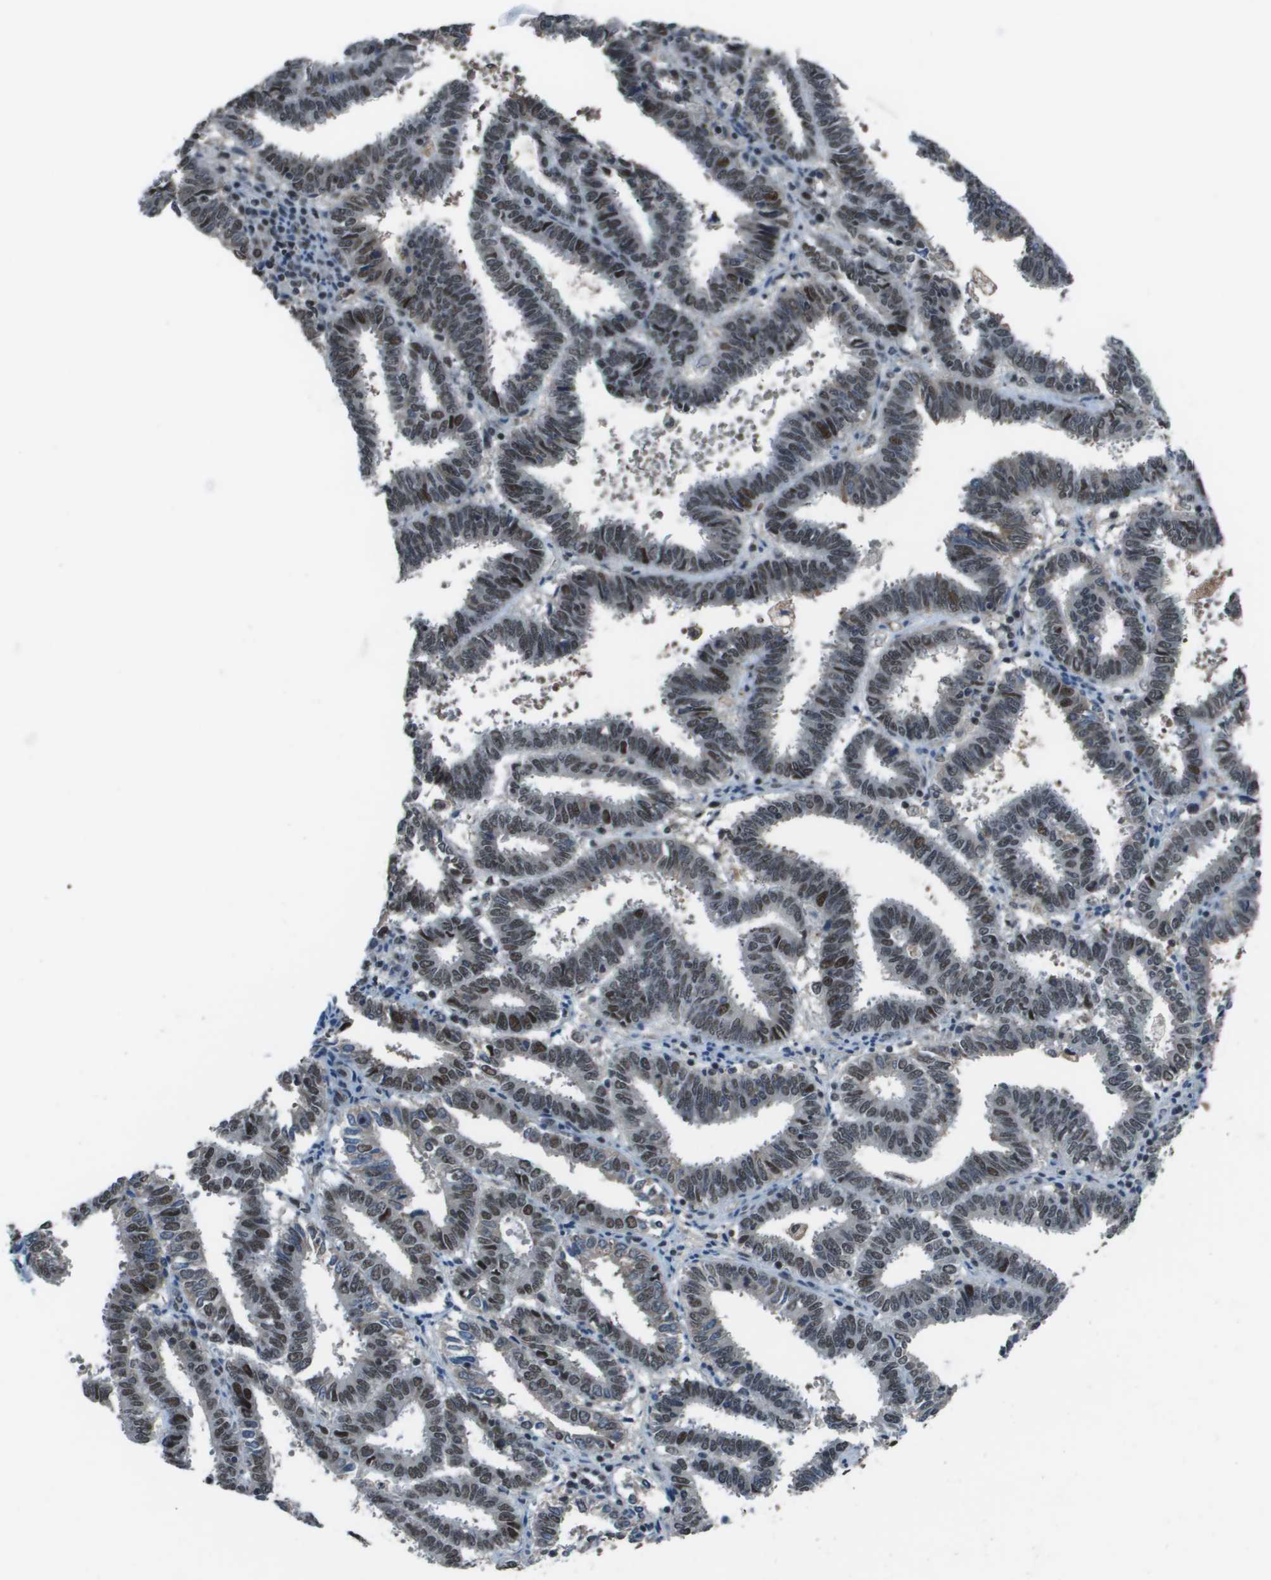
{"staining": {"intensity": "moderate", "quantity": ">75%", "location": "nuclear"}, "tissue": "endometrial cancer", "cell_type": "Tumor cells", "image_type": "cancer", "snomed": [{"axis": "morphology", "description": "Adenocarcinoma, NOS"}, {"axis": "topography", "description": "Uterus"}], "caption": "There is medium levels of moderate nuclear expression in tumor cells of endometrial cancer, as demonstrated by immunohistochemical staining (brown color).", "gene": "THRAP3", "patient": {"sex": "female", "age": 83}}